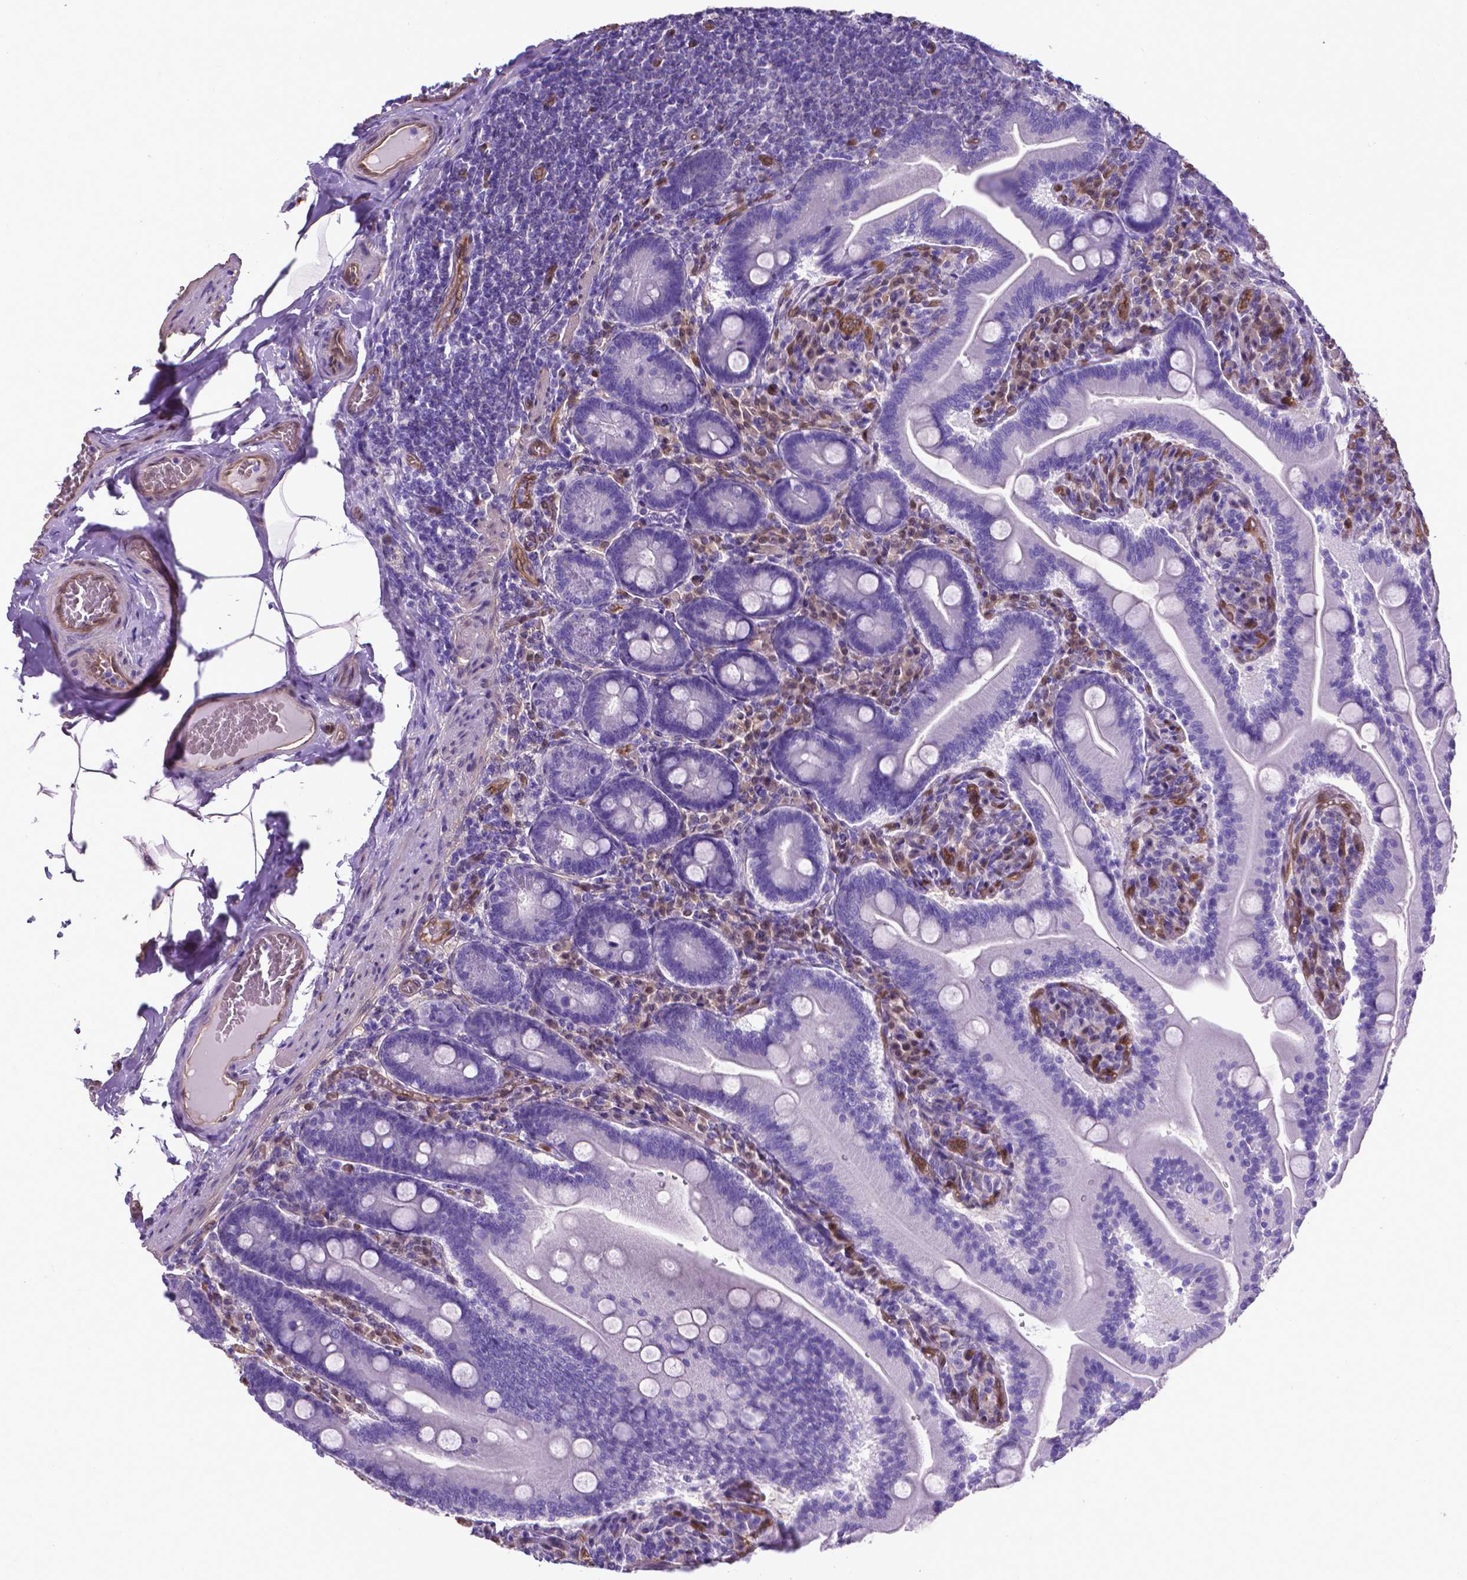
{"staining": {"intensity": "negative", "quantity": "none", "location": "none"}, "tissue": "small intestine", "cell_type": "Glandular cells", "image_type": "normal", "snomed": [{"axis": "morphology", "description": "Normal tissue, NOS"}, {"axis": "topography", "description": "Small intestine"}], "caption": "Small intestine stained for a protein using immunohistochemistry (IHC) shows no positivity glandular cells.", "gene": "CLIC4", "patient": {"sex": "male", "age": 37}}